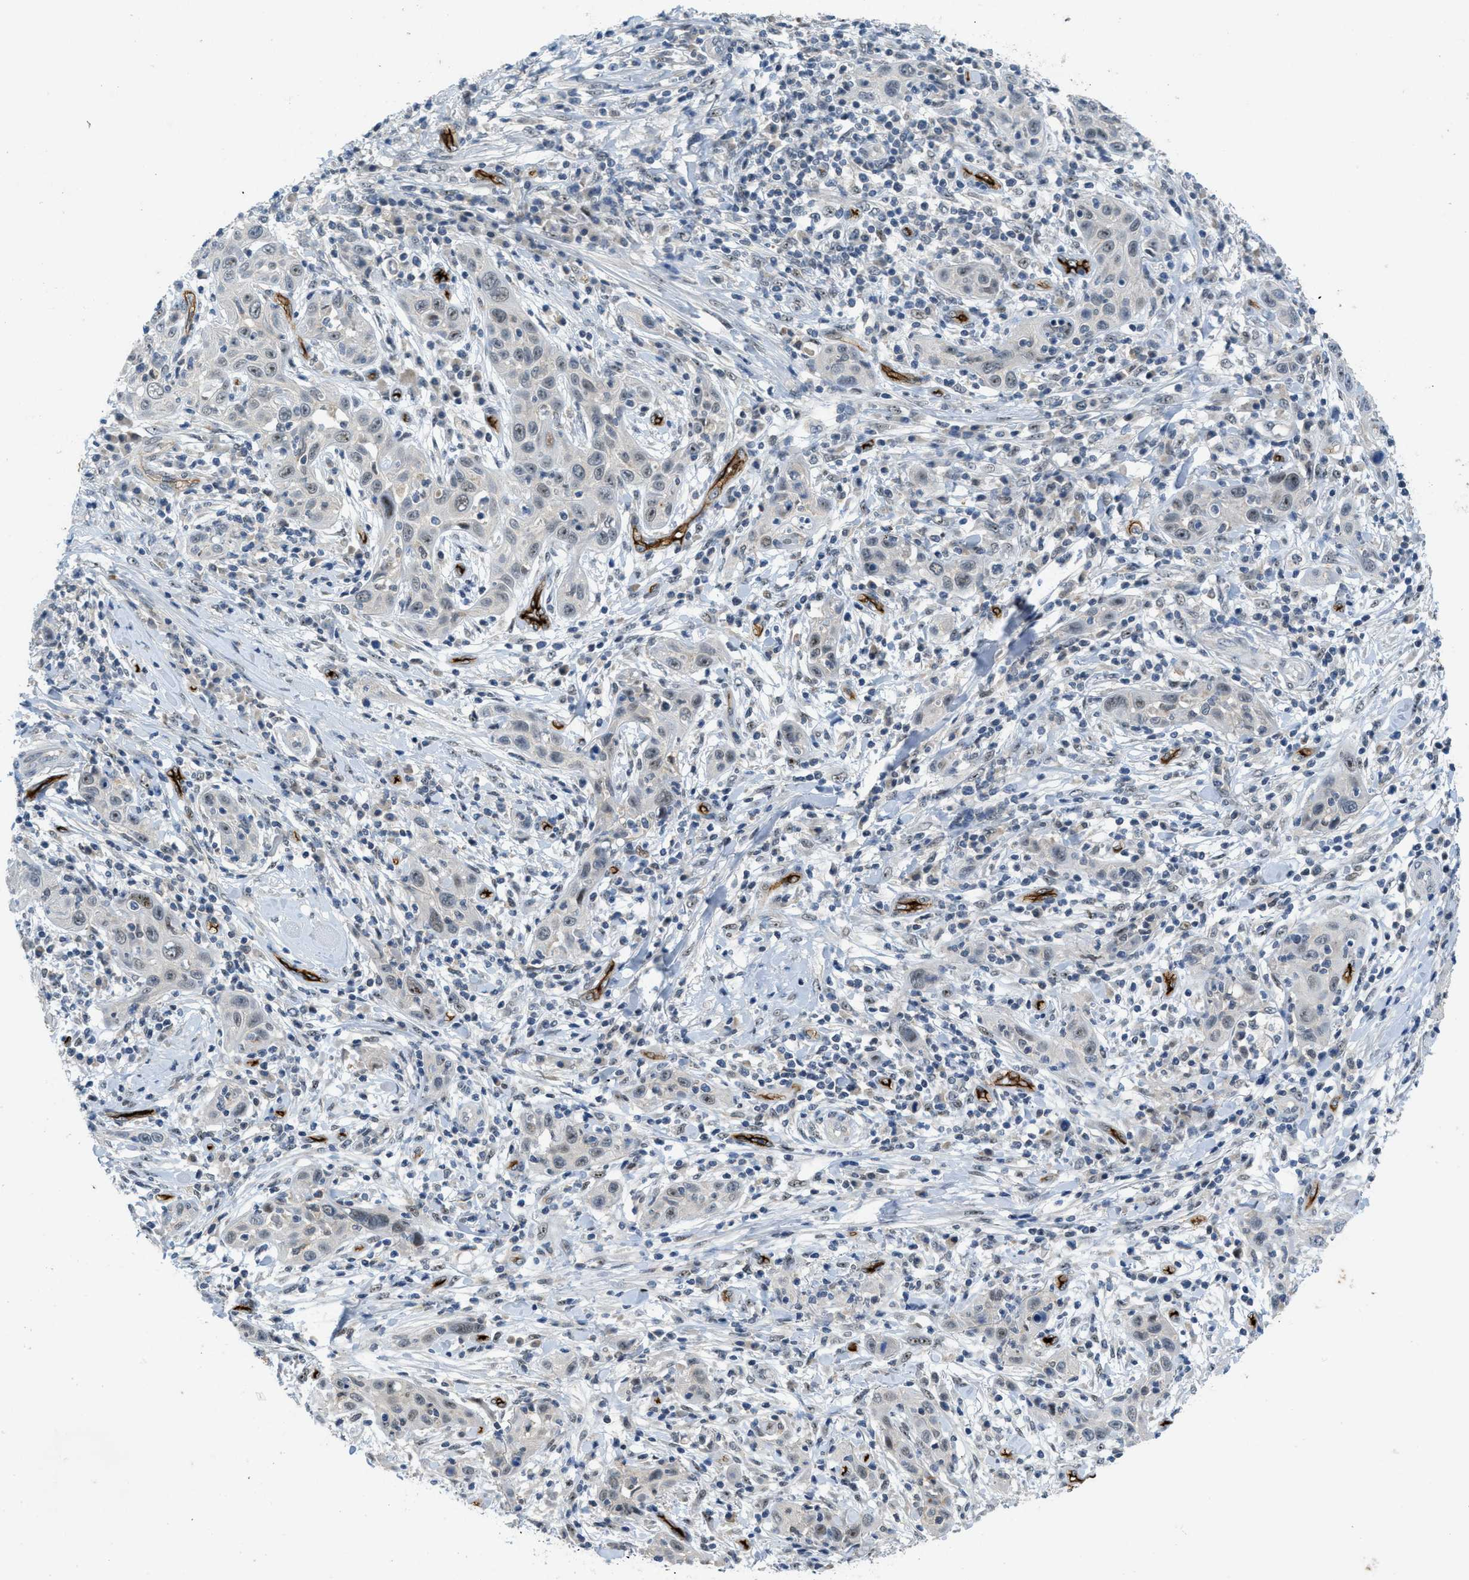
{"staining": {"intensity": "weak", "quantity": "<25%", "location": "nuclear"}, "tissue": "skin cancer", "cell_type": "Tumor cells", "image_type": "cancer", "snomed": [{"axis": "morphology", "description": "Squamous cell carcinoma, NOS"}, {"axis": "topography", "description": "Skin"}], "caption": "This is an immunohistochemistry image of squamous cell carcinoma (skin). There is no staining in tumor cells.", "gene": "SLCO2A1", "patient": {"sex": "female", "age": 88}}